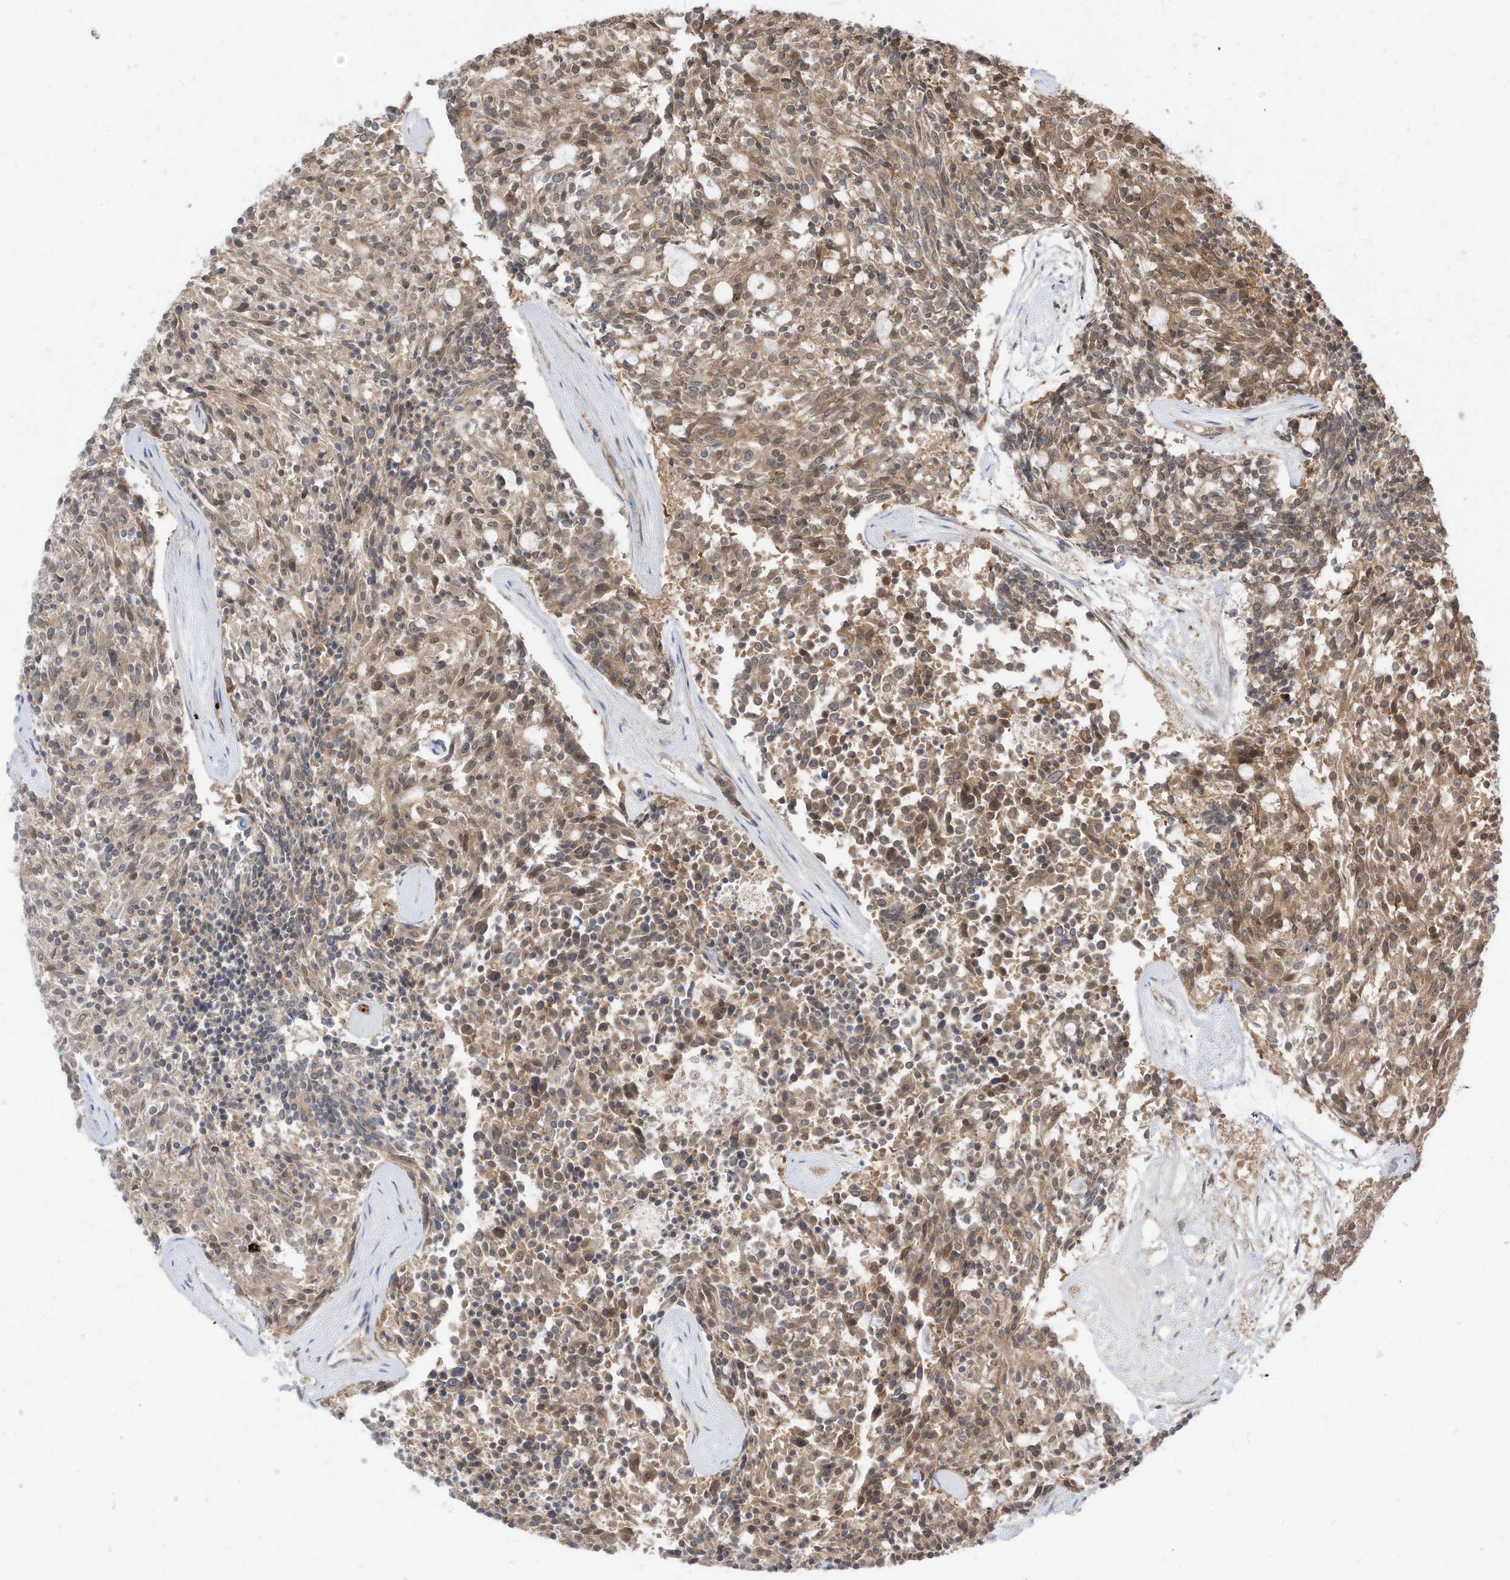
{"staining": {"intensity": "moderate", "quantity": "25%-75%", "location": "cytoplasmic/membranous"}, "tissue": "carcinoid", "cell_type": "Tumor cells", "image_type": "cancer", "snomed": [{"axis": "morphology", "description": "Carcinoid, malignant, NOS"}, {"axis": "topography", "description": "Pancreas"}], "caption": "Immunohistochemistry image of carcinoid stained for a protein (brown), which shows medium levels of moderate cytoplasmic/membranous expression in approximately 25%-75% of tumor cells.", "gene": "CNKSR1", "patient": {"sex": "female", "age": 54}}